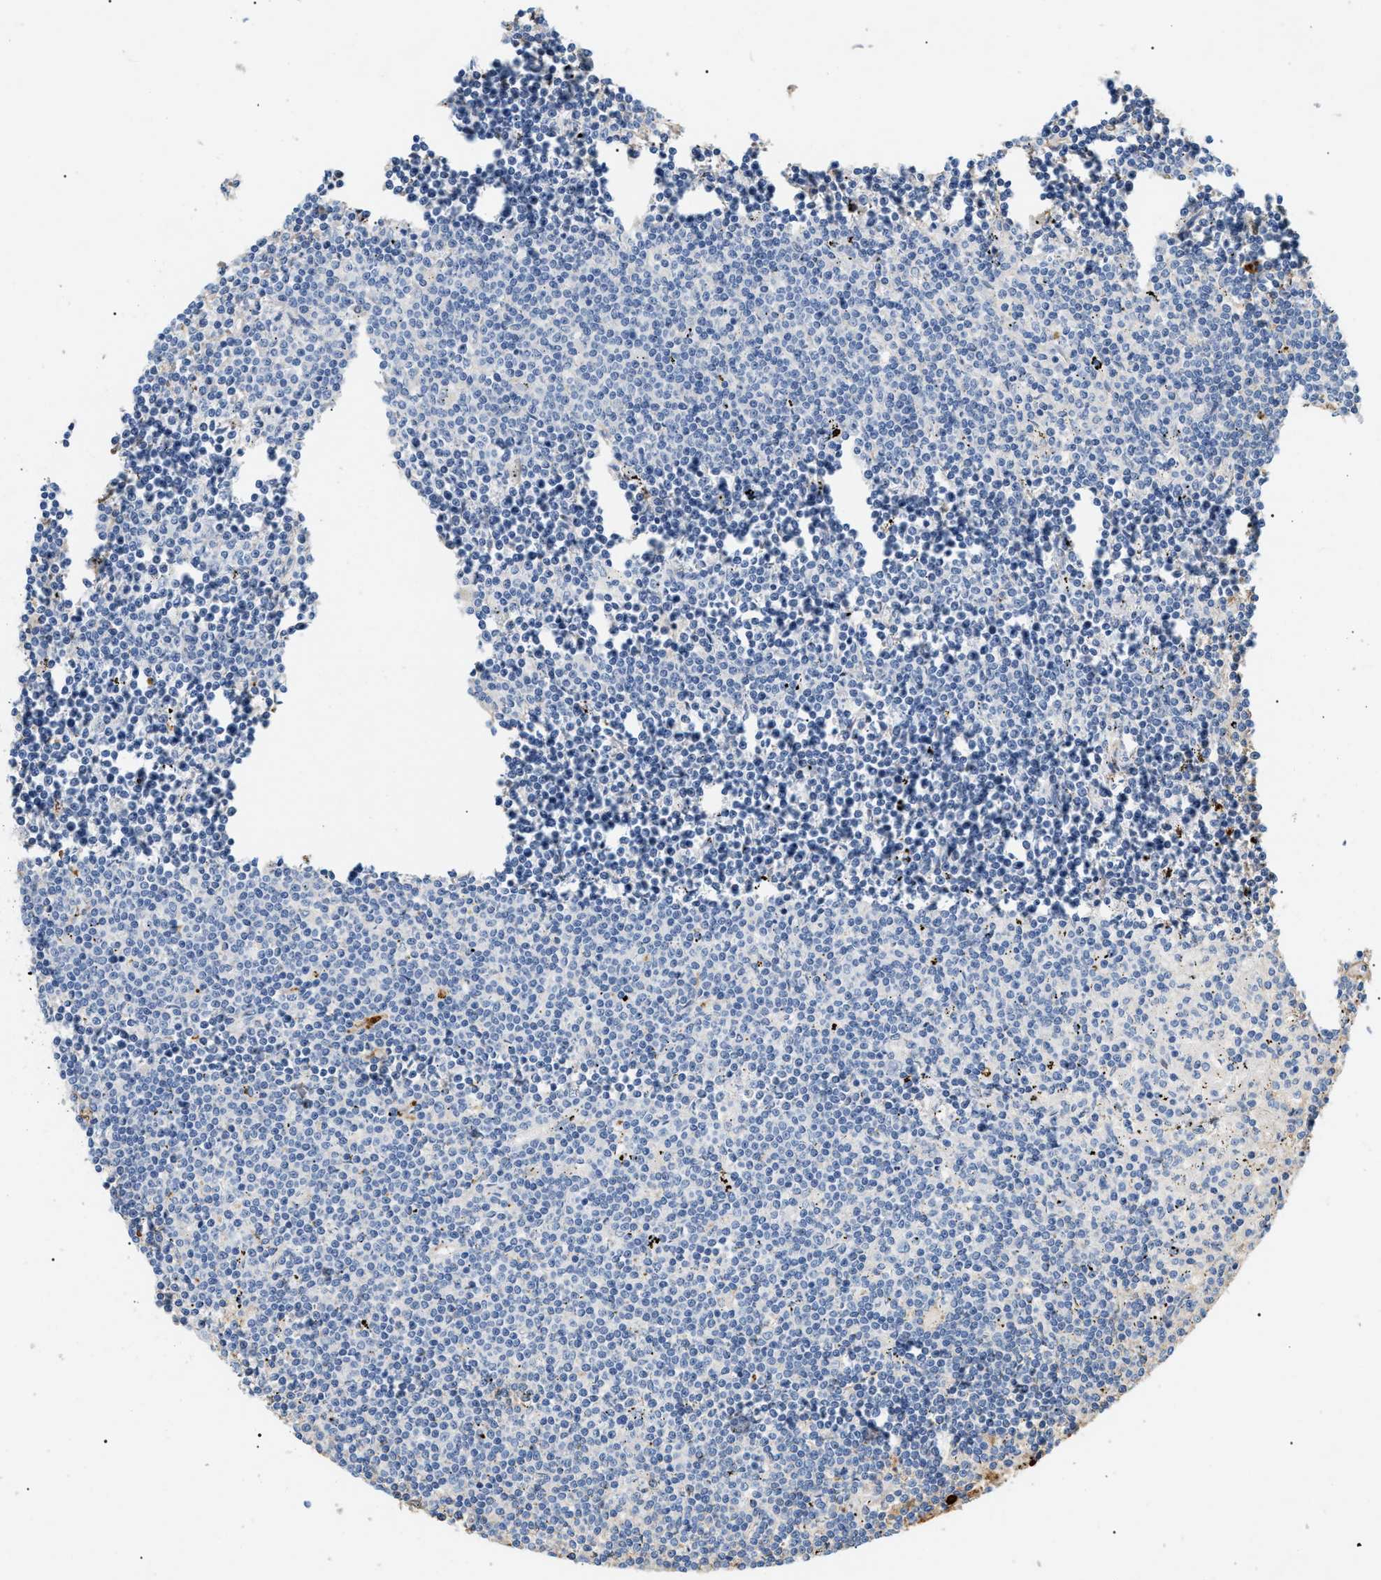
{"staining": {"intensity": "negative", "quantity": "none", "location": "none"}, "tissue": "lymphoma", "cell_type": "Tumor cells", "image_type": "cancer", "snomed": [{"axis": "morphology", "description": "Malignant lymphoma, non-Hodgkin's type, Low grade"}, {"axis": "topography", "description": "Spleen"}], "caption": "Human lymphoma stained for a protein using immunohistochemistry (IHC) exhibits no positivity in tumor cells.", "gene": "CFH", "patient": {"sex": "male", "age": 76}}